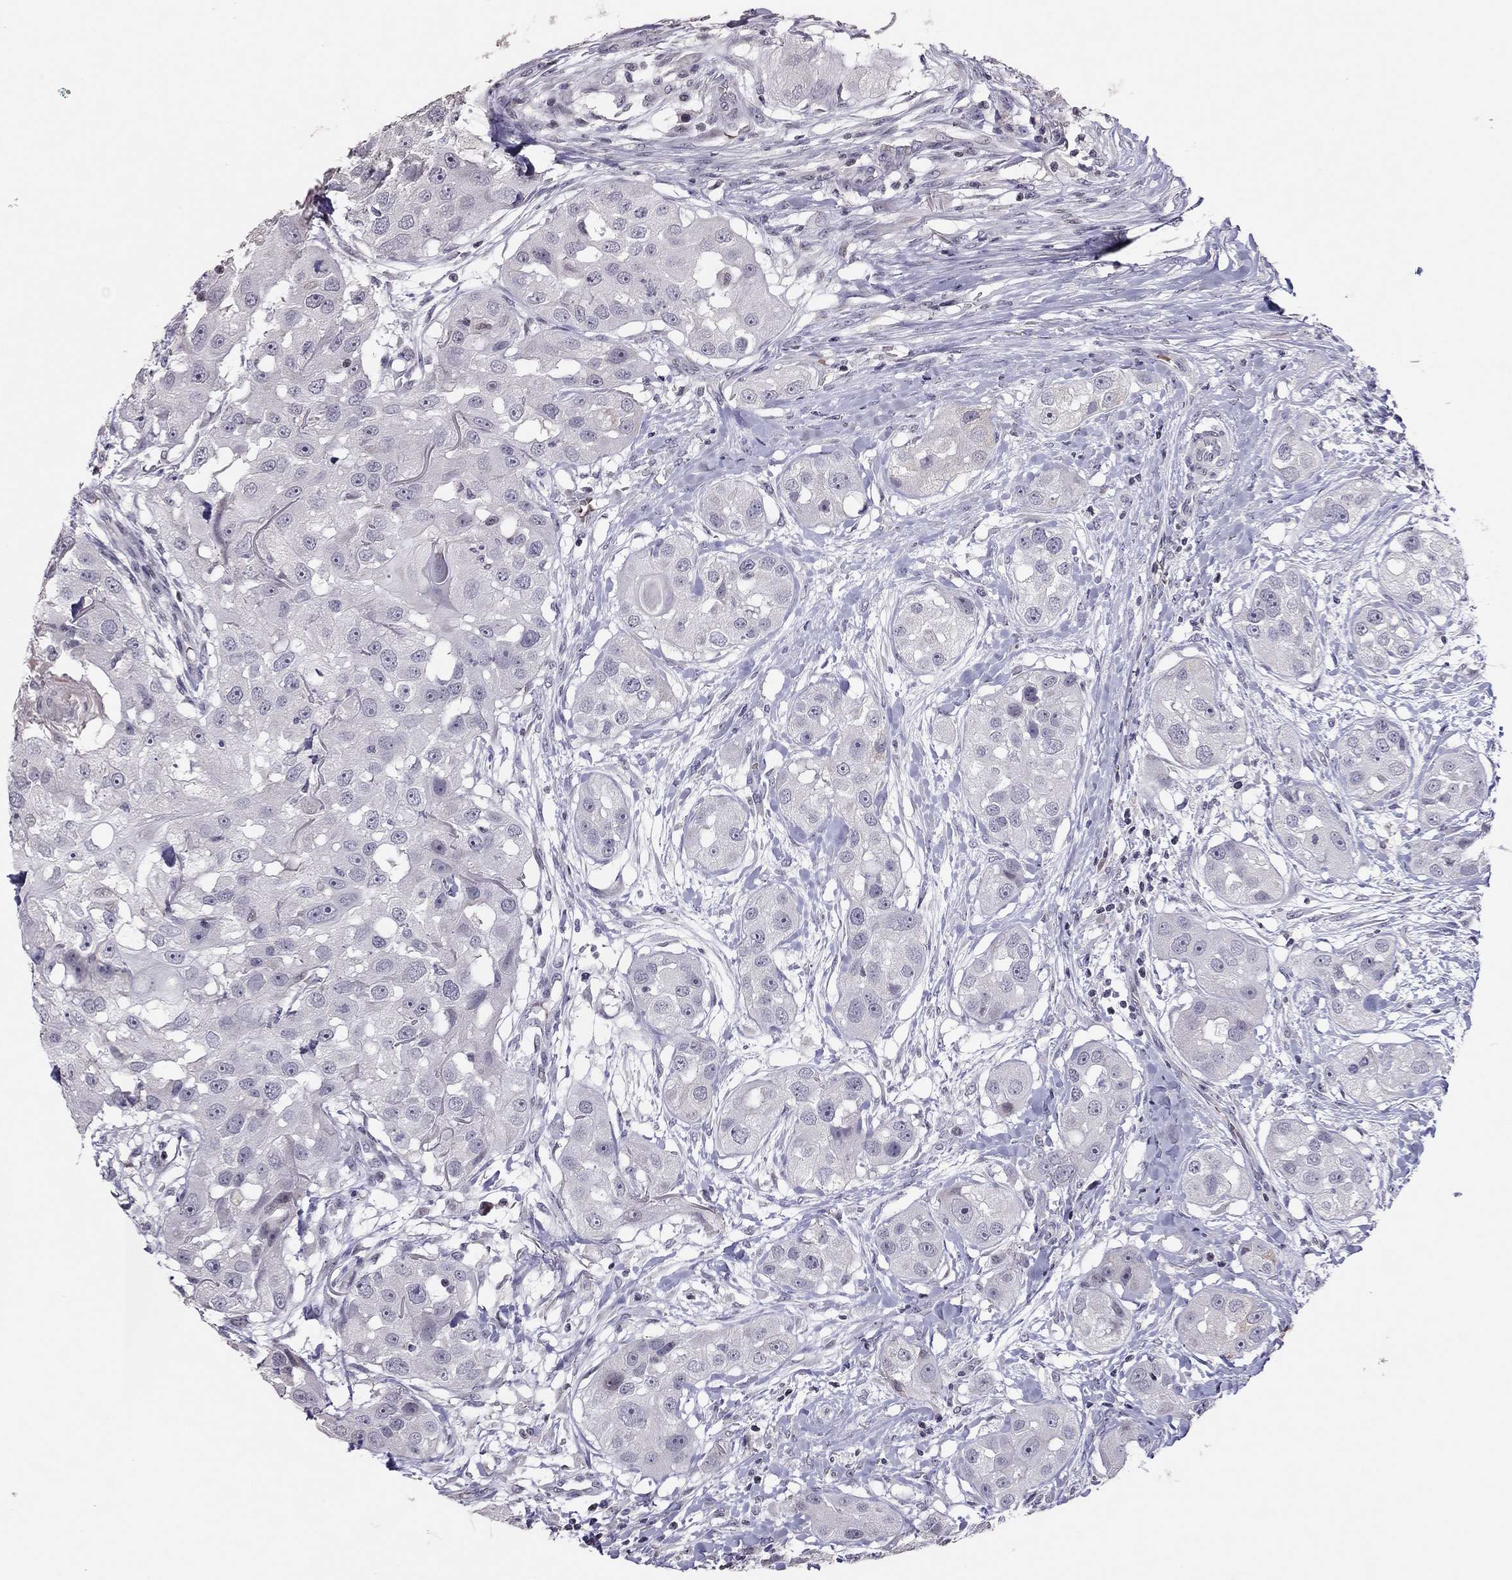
{"staining": {"intensity": "negative", "quantity": "none", "location": "none"}, "tissue": "head and neck cancer", "cell_type": "Tumor cells", "image_type": "cancer", "snomed": [{"axis": "morphology", "description": "Squamous cell carcinoma, NOS"}, {"axis": "topography", "description": "Head-Neck"}], "caption": "A high-resolution photomicrograph shows IHC staining of head and neck cancer (squamous cell carcinoma), which exhibits no significant expression in tumor cells. (Stains: DAB (3,3'-diaminobenzidine) immunohistochemistry with hematoxylin counter stain, Microscopy: brightfield microscopy at high magnification).", "gene": "TSHB", "patient": {"sex": "male", "age": 51}}